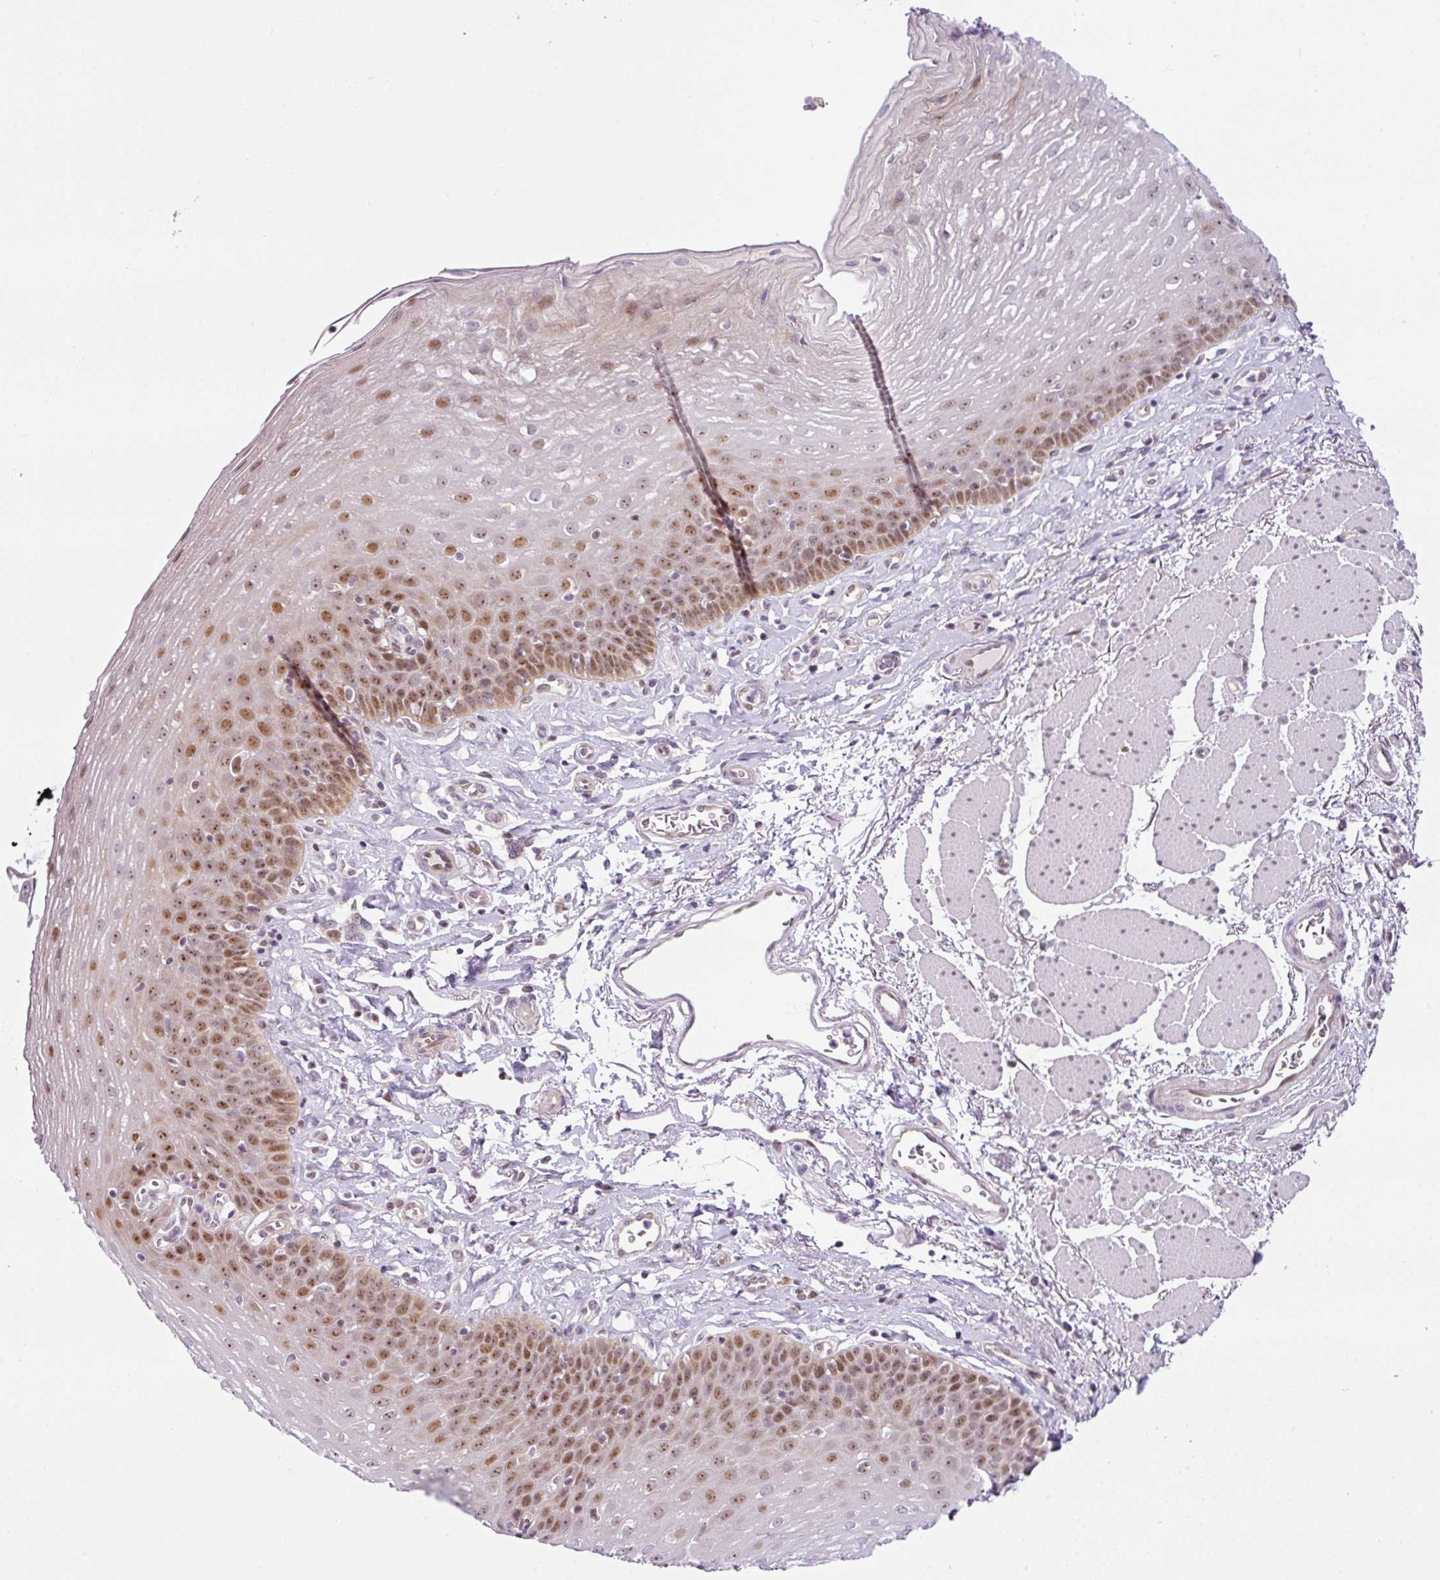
{"staining": {"intensity": "moderate", "quantity": ">75%", "location": "nuclear"}, "tissue": "esophagus", "cell_type": "Squamous epithelial cells", "image_type": "normal", "snomed": [{"axis": "morphology", "description": "Normal tissue, NOS"}, {"axis": "topography", "description": "Esophagus"}], "caption": "Immunohistochemistry (IHC) image of normal human esophagus stained for a protein (brown), which displays medium levels of moderate nuclear positivity in approximately >75% of squamous epithelial cells.", "gene": "NDUFB2", "patient": {"sex": "female", "age": 81}}